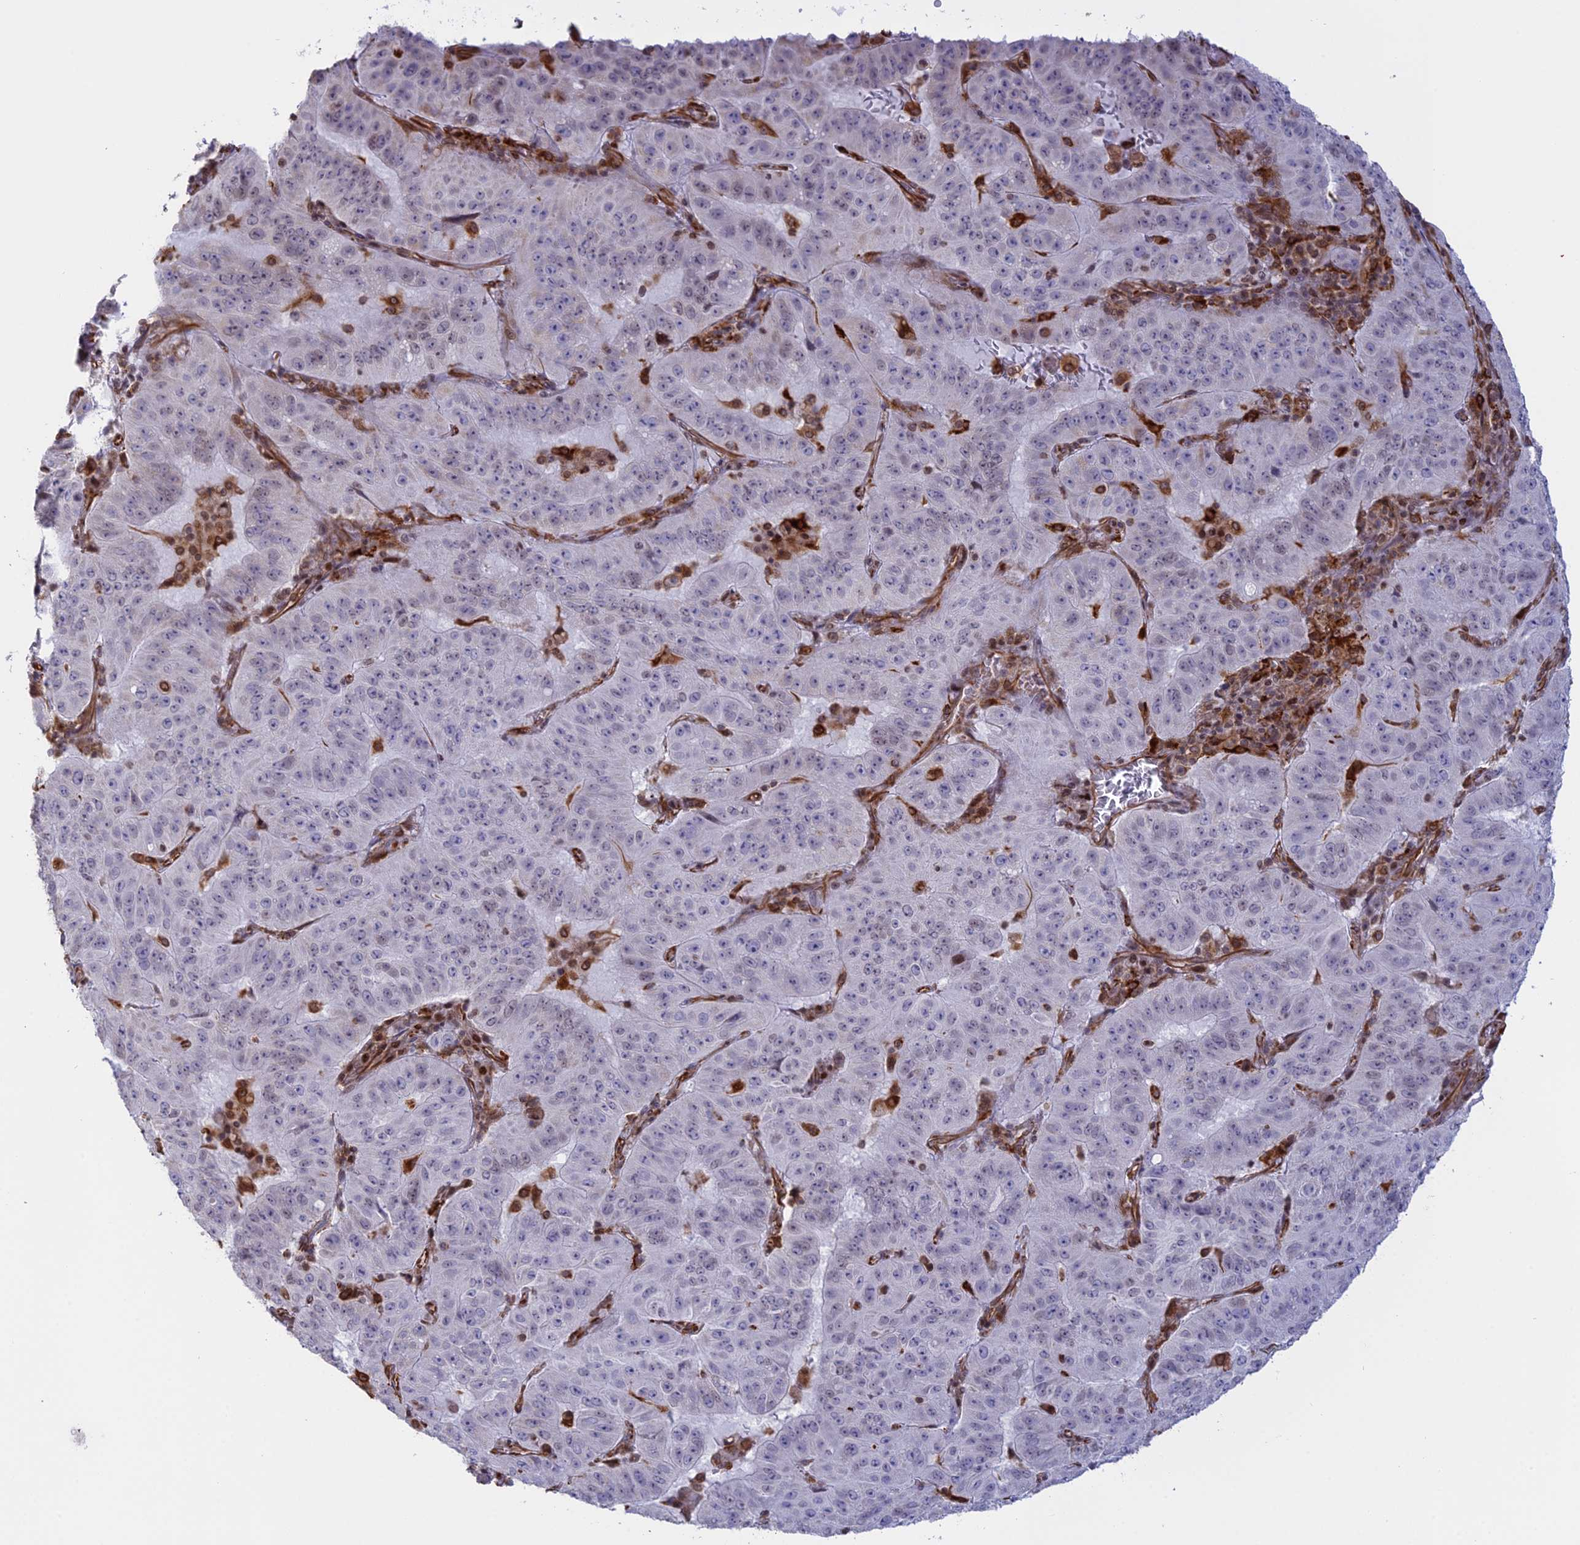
{"staining": {"intensity": "negative", "quantity": "none", "location": "none"}, "tissue": "pancreatic cancer", "cell_type": "Tumor cells", "image_type": "cancer", "snomed": [{"axis": "morphology", "description": "Adenocarcinoma, NOS"}, {"axis": "topography", "description": "Pancreas"}], "caption": "Tumor cells show no significant protein positivity in pancreatic cancer.", "gene": "APOBR", "patient": {"sex": "male", "age": 63}}